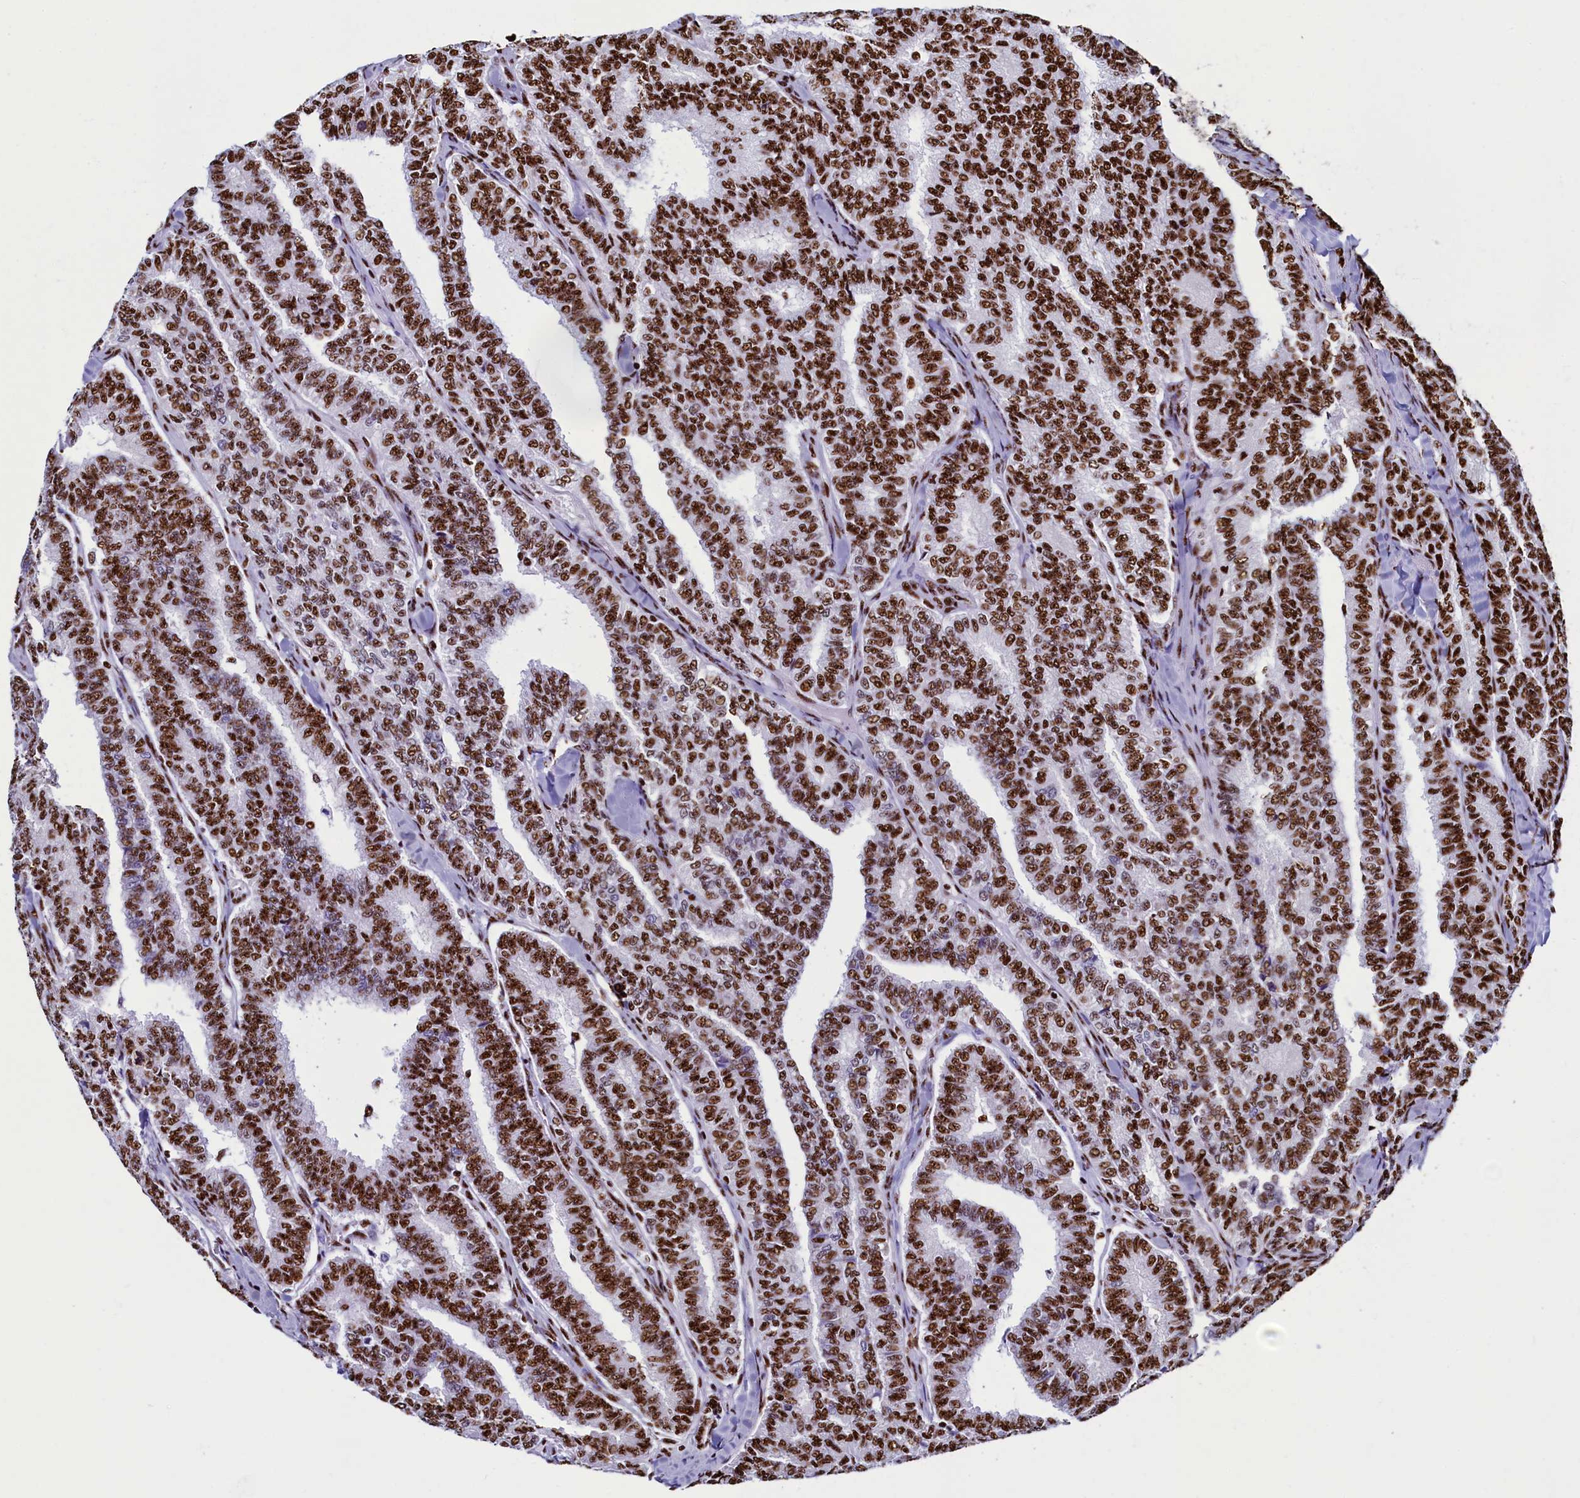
{"staining": {"intensity": "strong", "quantity": ">75%", "location": "nuclear"}, "tissue": "thyroid cancer", "cell_type": "Tumor cells", "image_type": "cancer", "snomed": [{"axis": "morphology", "description": "Papillary adenocarcinoma, NOS"}, {"axis": "topography", "description": "Thyroid gland"}], "caption": "Papillary adenocarcinoma (thyroid) tissue reveals strong nuclear staining in about >75% of tumor cells The staining was performed using DAB (3,3'-diaminobenzidine) to visualize the protein expression in brown, while the nuclei were stained in blue with hematoxylin (Magnification: 20x).", "gene": "SRRM2", "patient": {"sex": "female", "age": 35}}